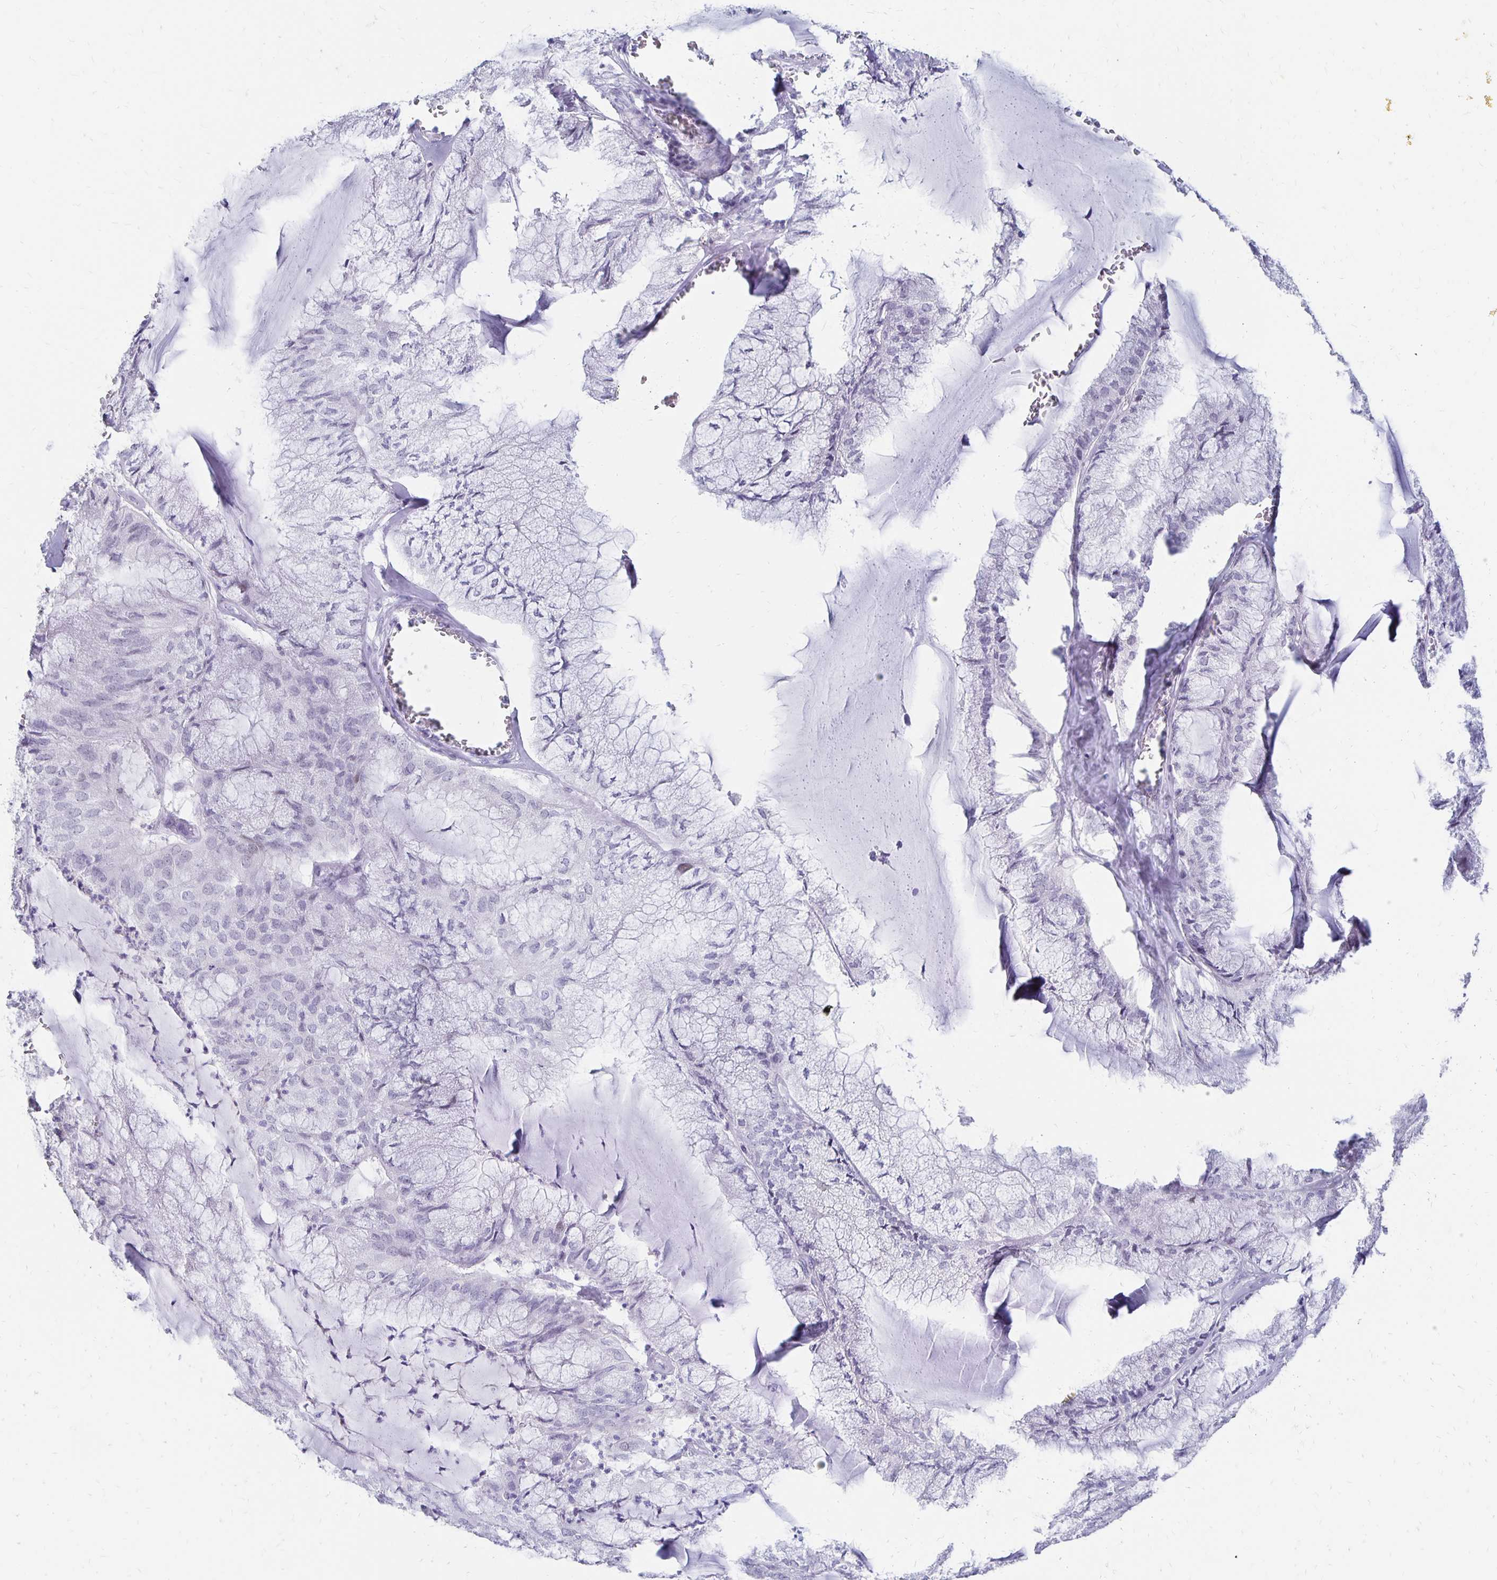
{"staining": {"intensity": "negative", "quantity": "none", "location": "none"}, "tissue": "endometrial cancer", "cell_type": "Tumor cells", "image_type": "cancer", "snomed": [{"axis": "morphology", "description": "Carcinoma, NOS"}, {"axis": "topography", "description": "Endometrium"}], "caption": "Tumor cells show no significant staining in carcinoma (endometrial). Brightfield microscopy of immunohistochemistry stained with DAB (3,3'-diaminobenzidine) (brown) and hematoxylin (blue), captured at high magnification.", "gene": "SYT2", "patient": {"sex": "female", "age": 62}}